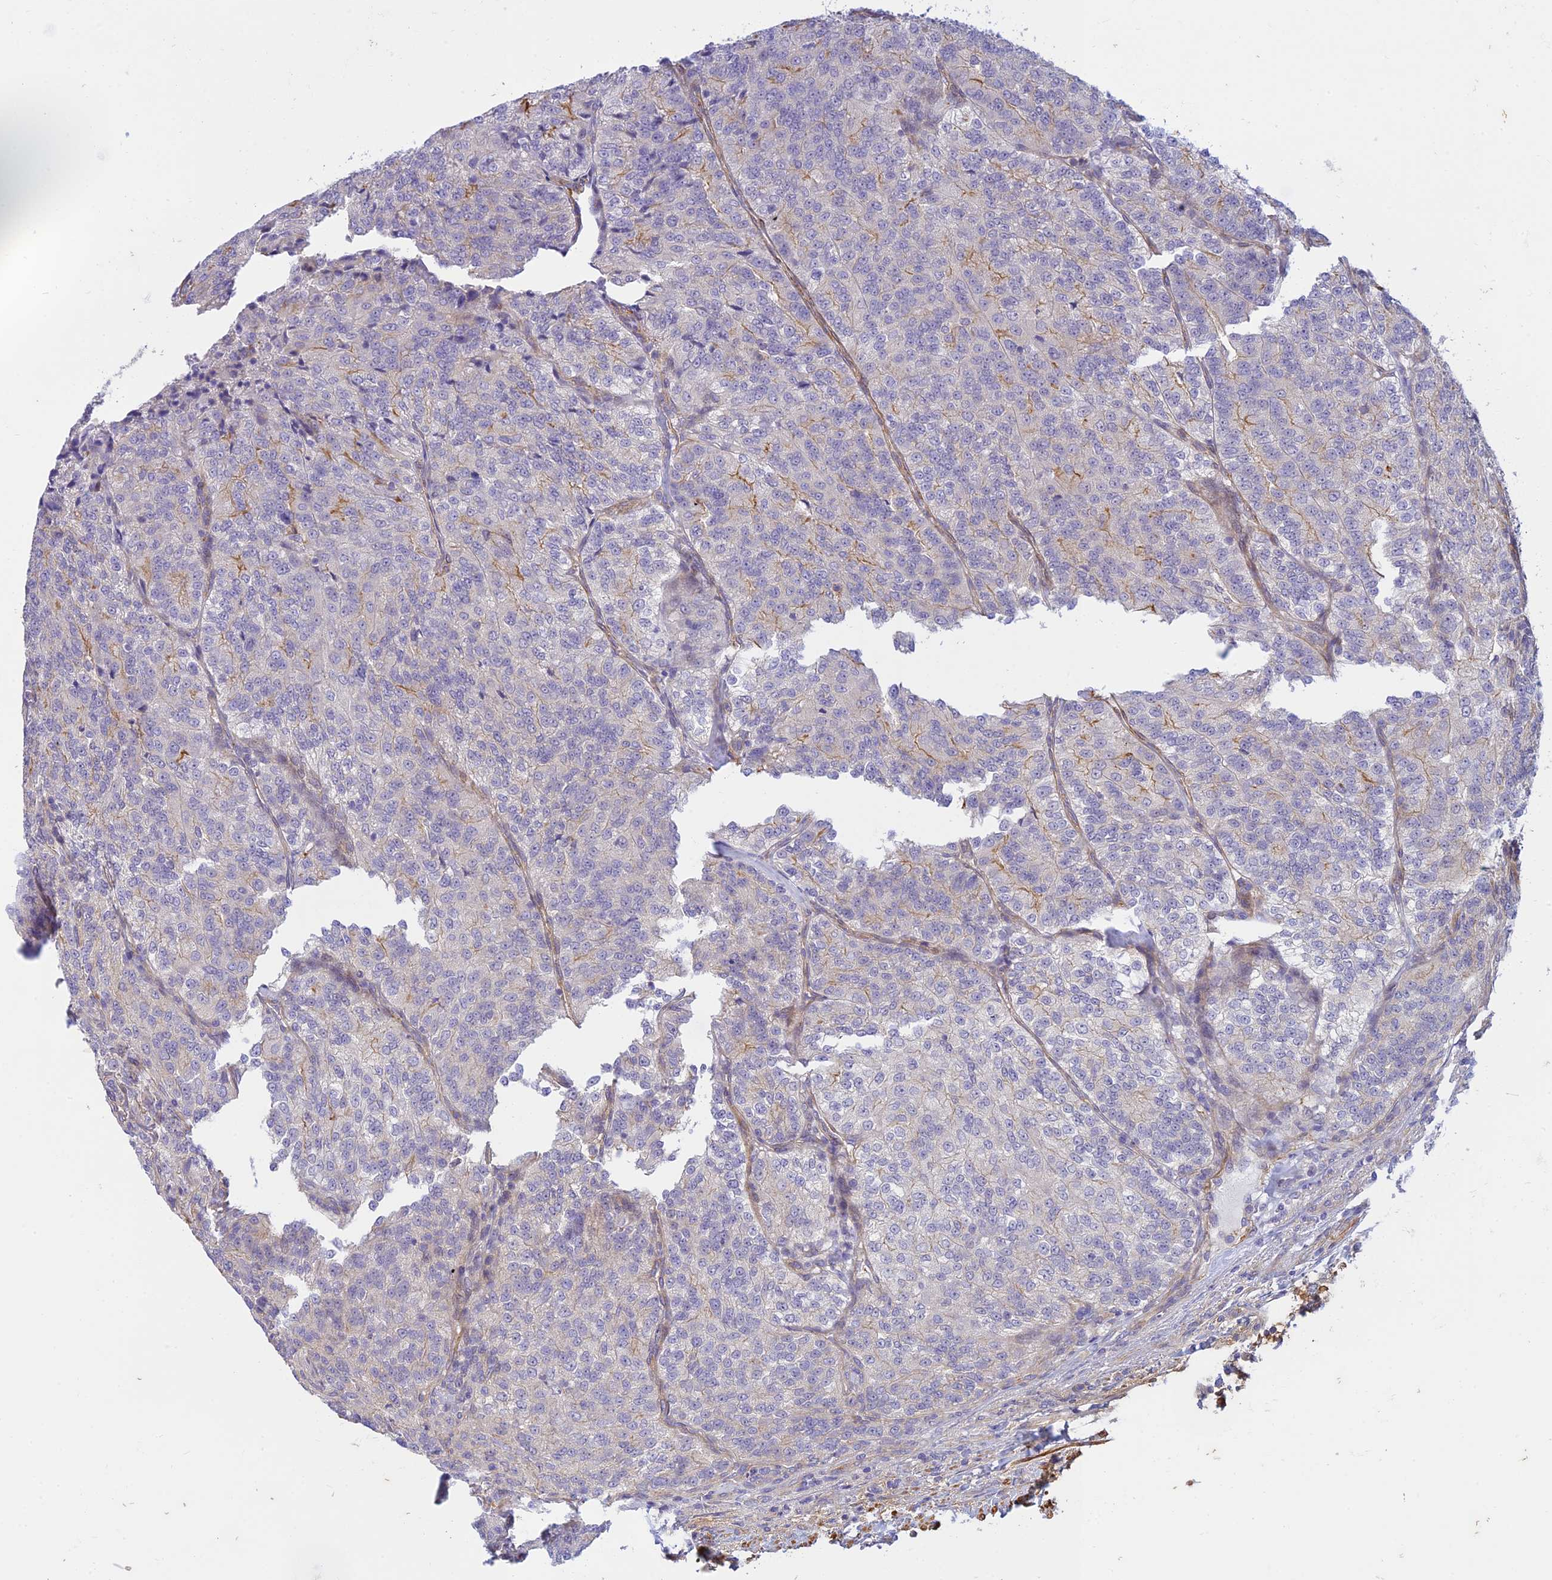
{"staining": {"intensity": "negative", "quantity": "none", "location": "none"}, "tissue": "renal cancer", "cell_type": "Tumor cells", "image_type": "cancer", "snomed": [{"axis": "morphology", "description": "Adenocarcinoma, NOS"}, {"axis": "topography", "description": "Kidney"}], "caption": "Renal adenocarcinoma was stained to show a protein in brown. There is no significant positivity in tumor cells.", "gene": "FBXW4", "patient": {"sex": "female", "age": 63}}